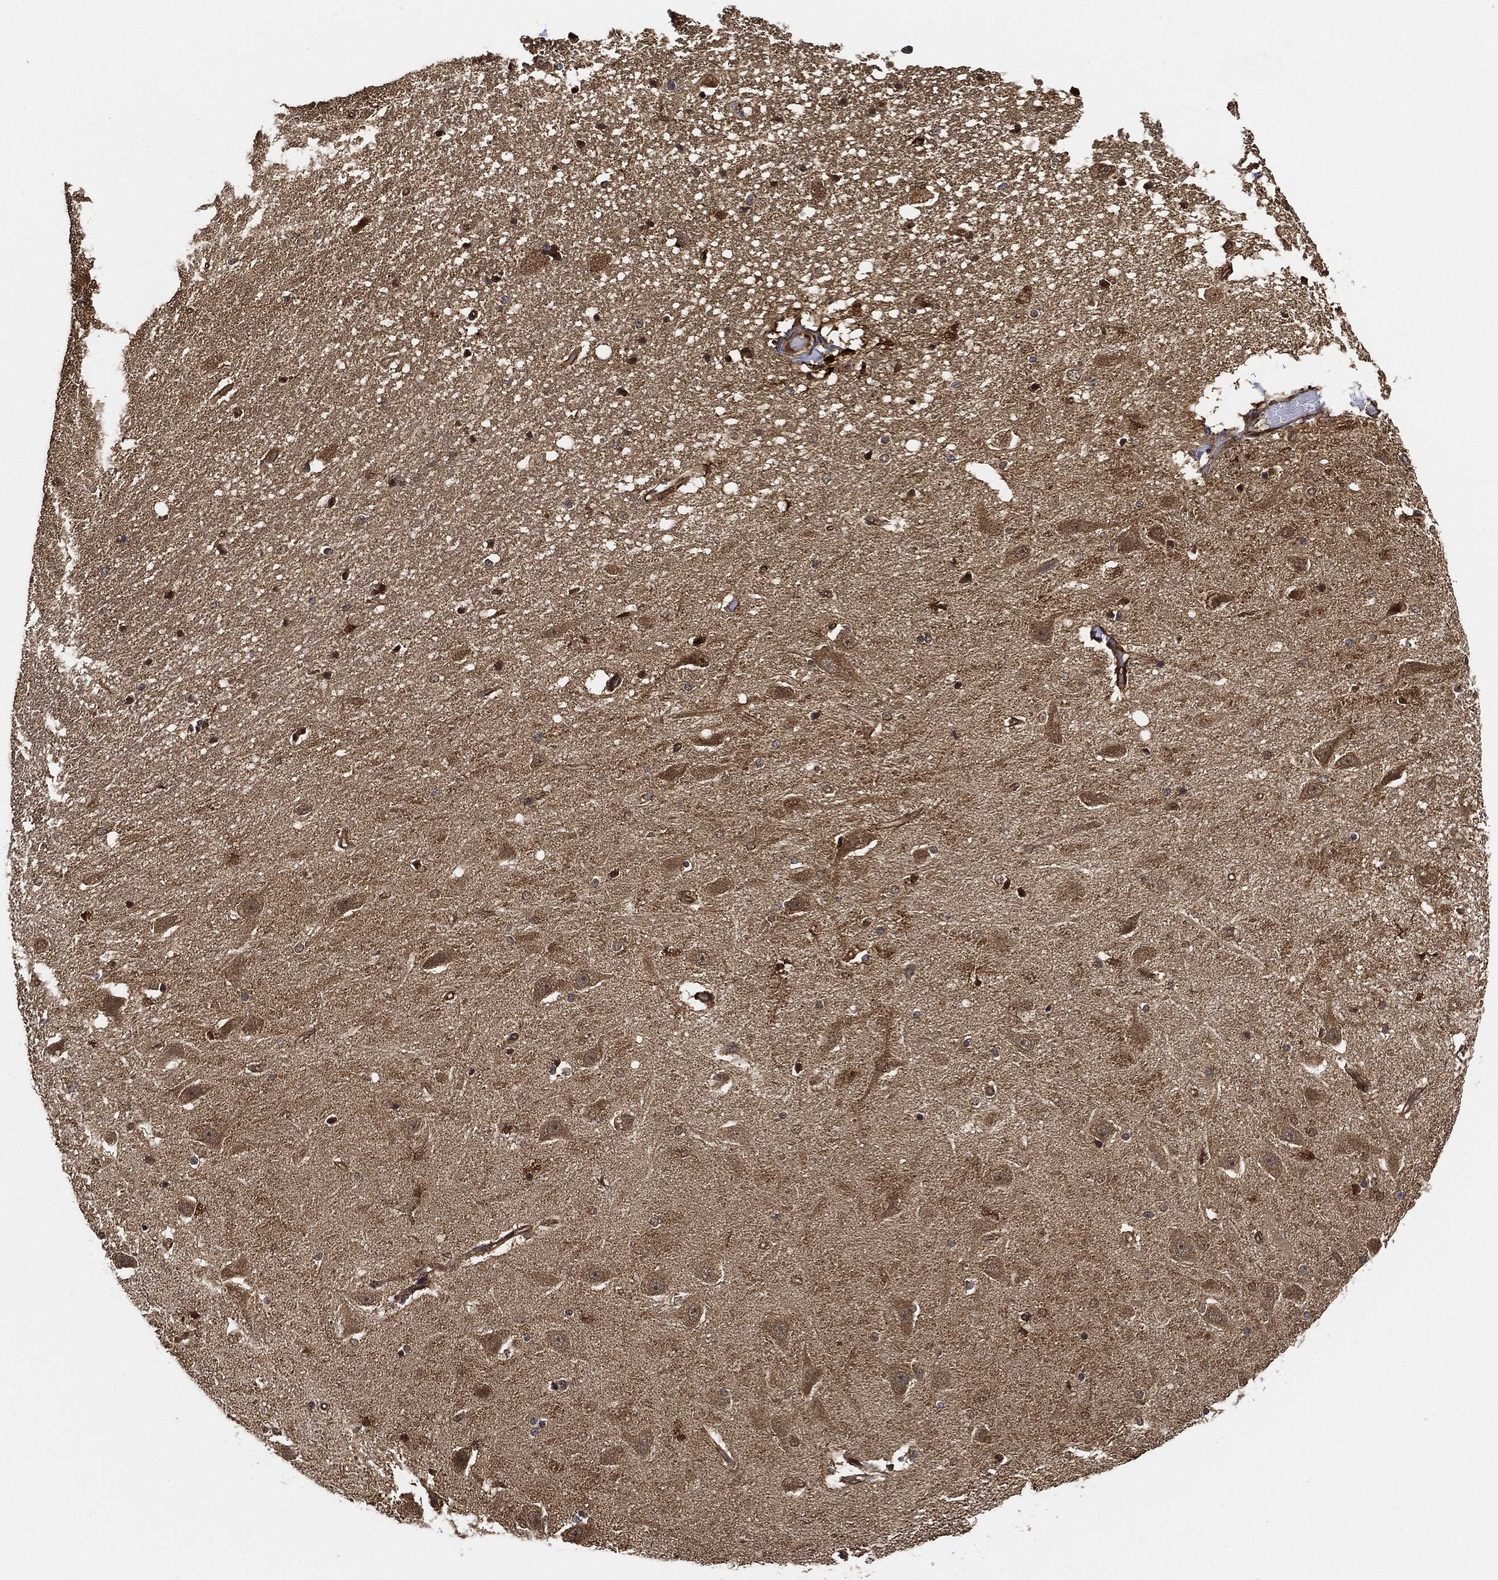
{"staining": {"intensity": "negative", "quantity": "none", "location": "none"}, "tissue": "hippocampus", "cell_type": "Glial cells", "image_type": "normal", "snomed": [{"axis": "morphology", "description": "Normal tissue, NOS"}, {"axis": "topography", "description": "Hippocampus"}], "caption": "The photomicrograph shows no significant staining in glial cells of hippocampus.", "gene": "CEP290", "patient": {"sex": "male", "age": 49}}